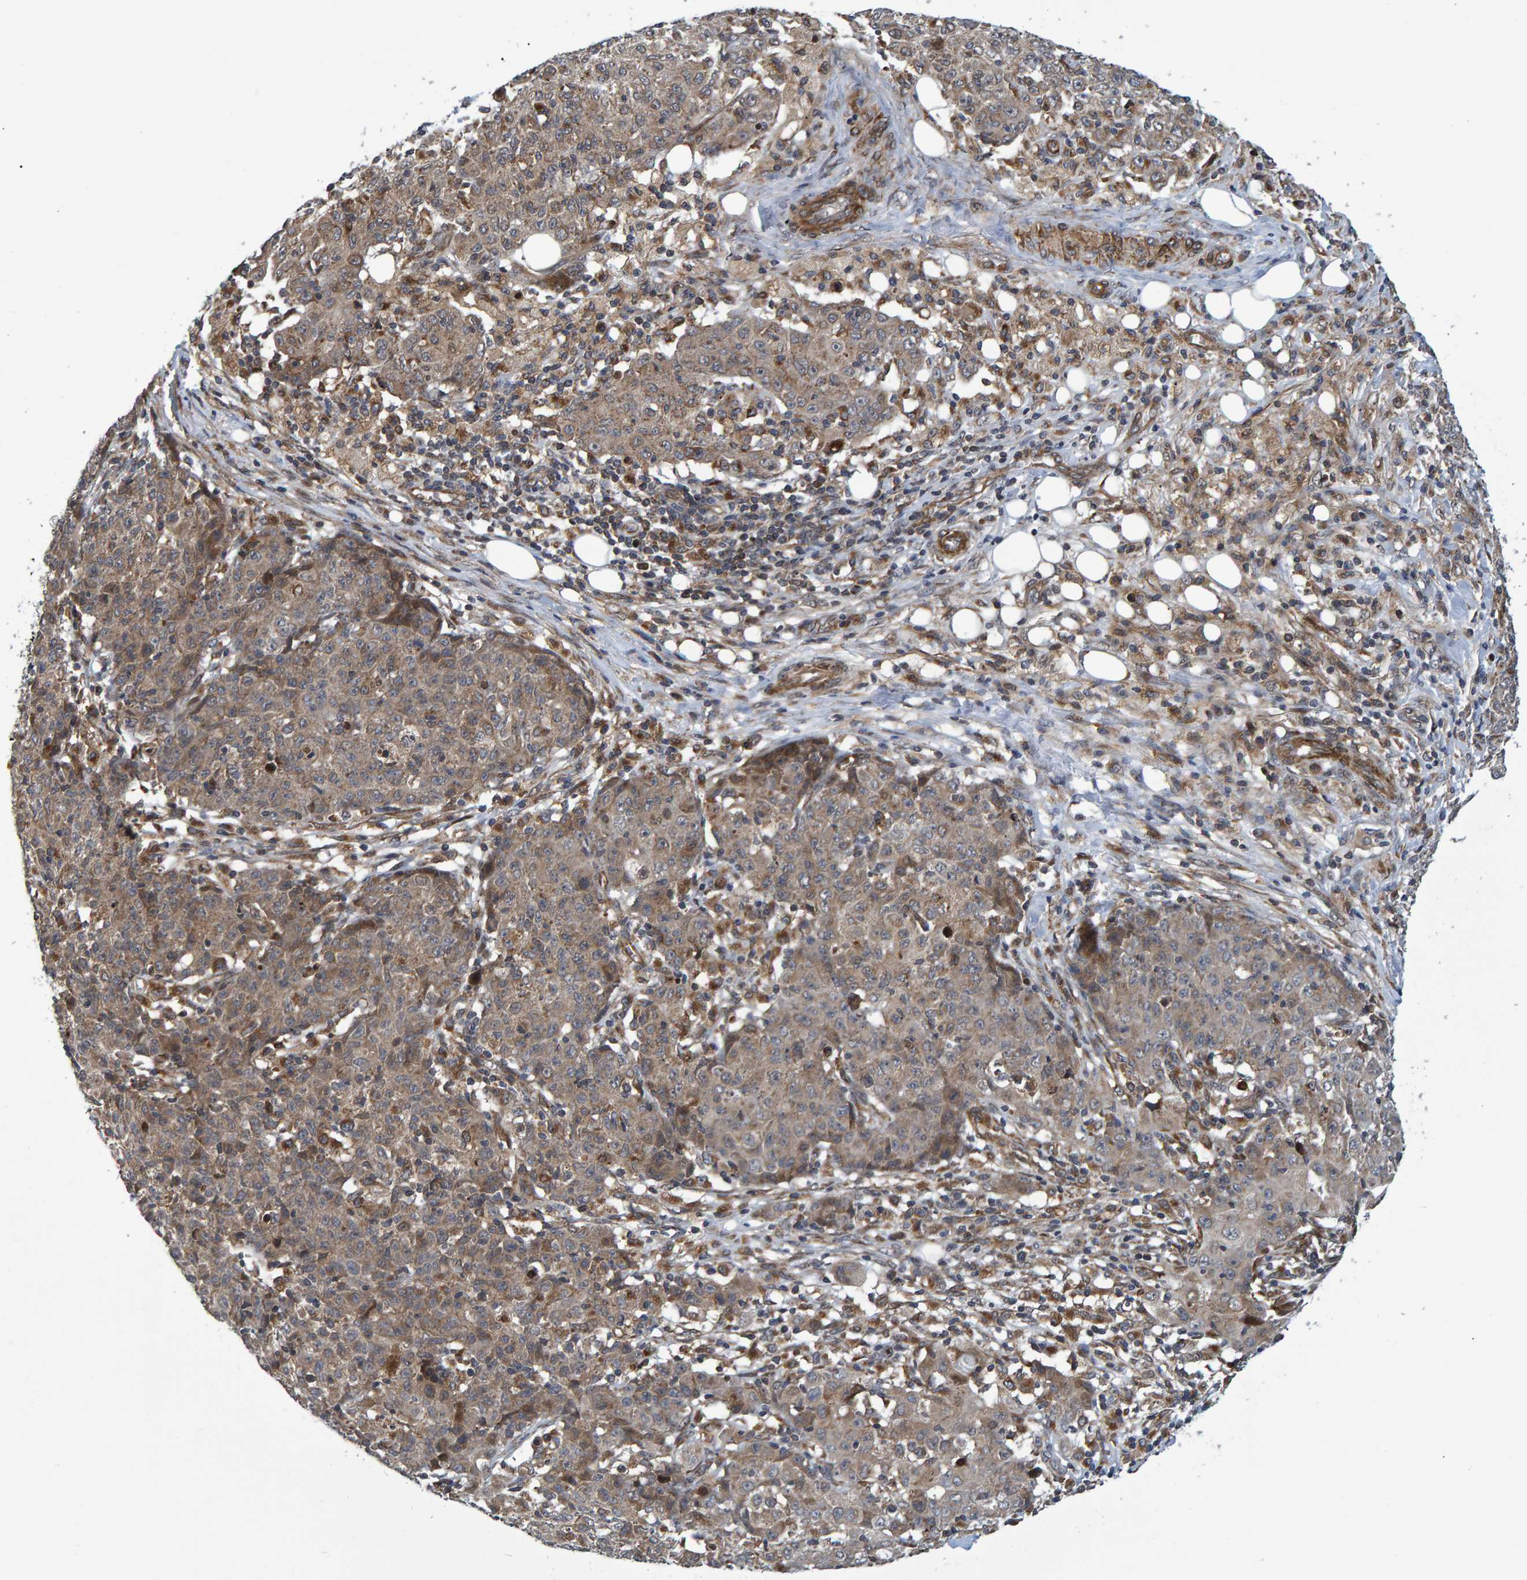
{"staining": {"intensity": "weak", "quantity": ">75%", "location": "cytoplasmic/membranous"}, "tissue": "ovarian cancer", "cell_type": "Tumor cells", "image_type": "cancer", "snomed": [{"axis": "morphology", "description": "Carcinoma, endometroid"}, {"axis": "topography", "description": "Ovary"}], "caption": "Immunohistochemistry (DAB) staining of human endometroid carcinoma (ovarian) displays weak cytoplasmic/membranous protein positivity in about >75% of tumor cells.", "gene": "ATP6V1H", "patient": {"sex": "female", "age": 42}}